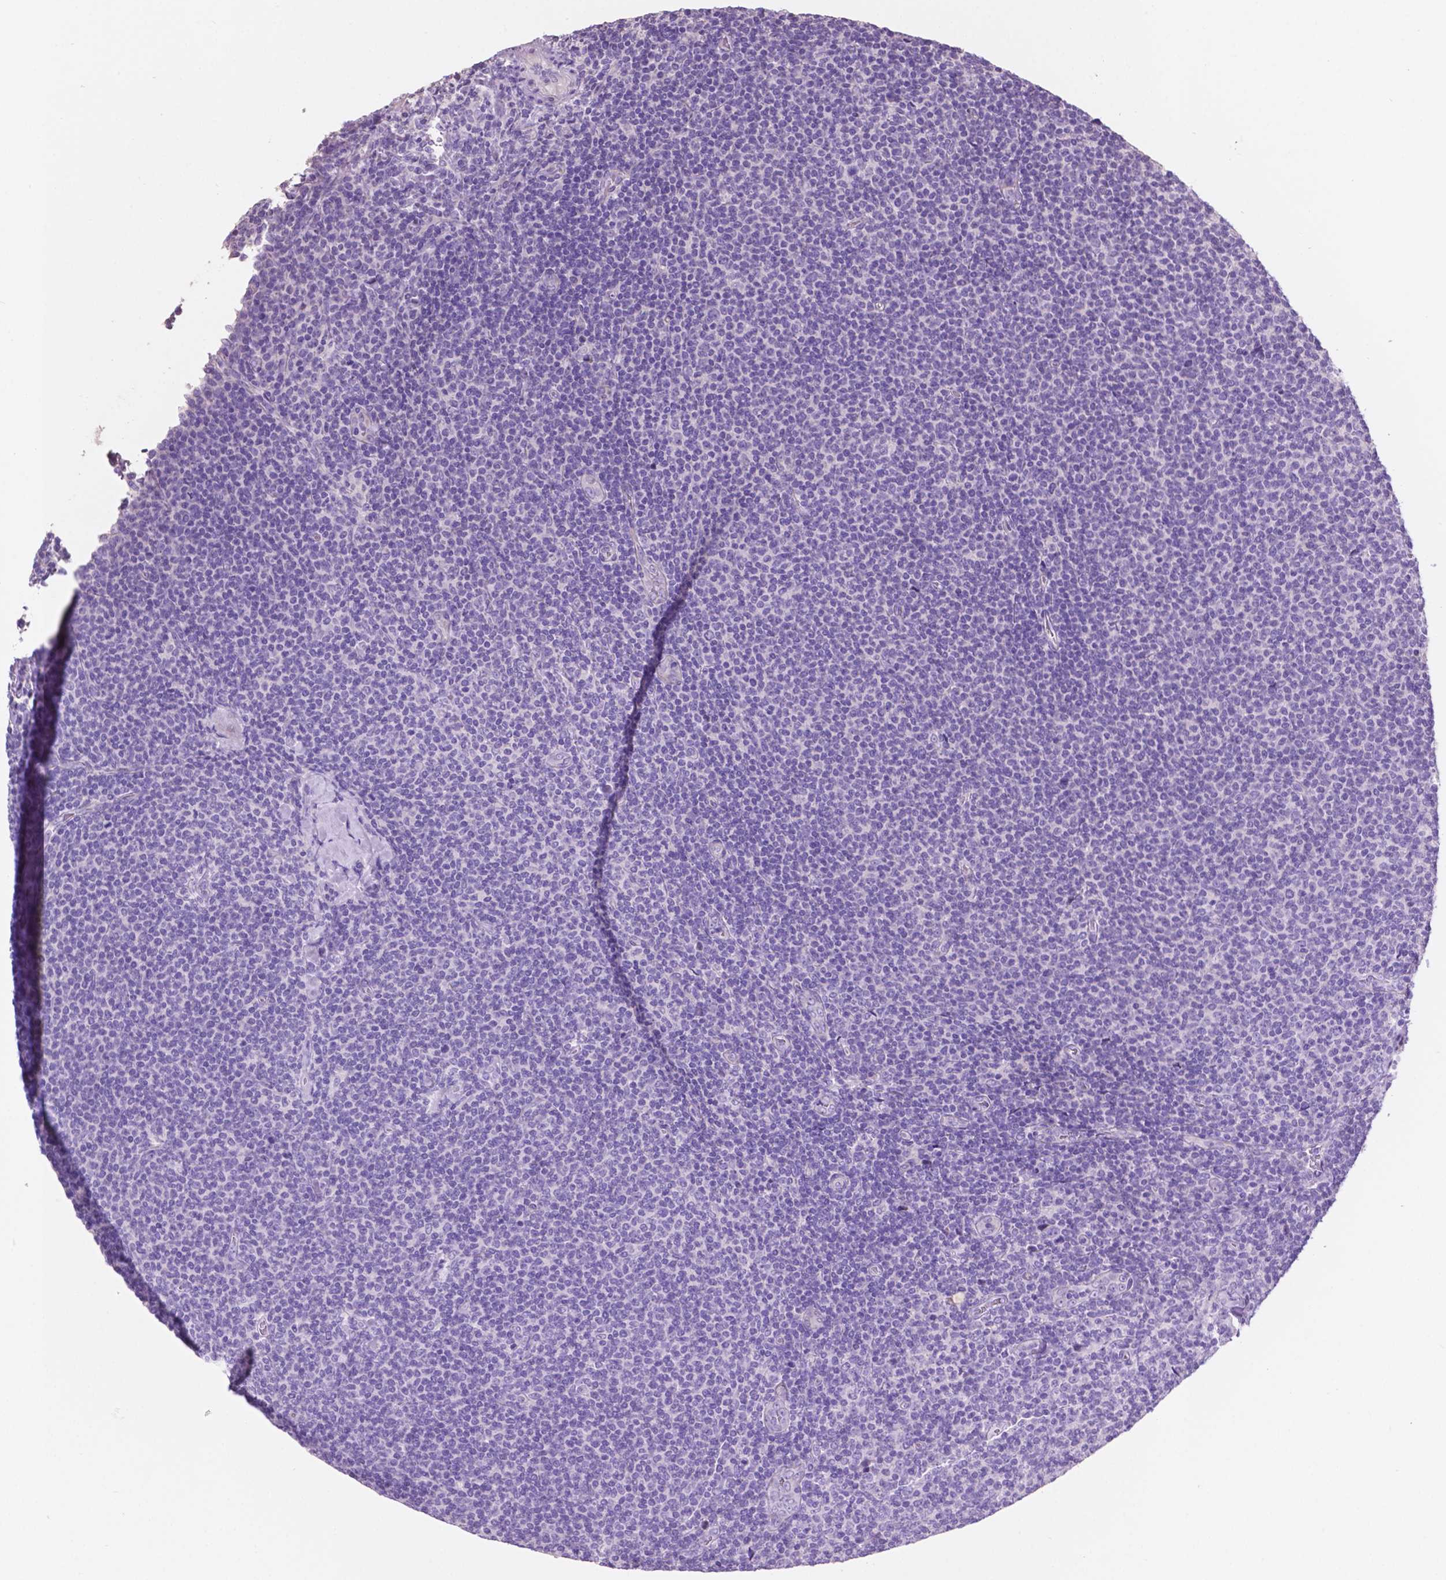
{"staining": {"intensity": "negative", "quantity": "none", "location": "none"}, "tissue": "lymphoma", "cell_type": "Tumor cells", "image_type": "cancer", "snomed": [{"axis": "morphology", "description": "Malignant lymphoma, non-Hodgkin's type, Low grade"}, {"axis": "topography", "description": "Lymph node"}], "caption": "IHC of human malignant lymphoma, non-Hodgkin's type (low-grade) exhibits no staining in tumor cells.", "gene": "CLDN17", "patient": {"sex": "male", "age": 52}}